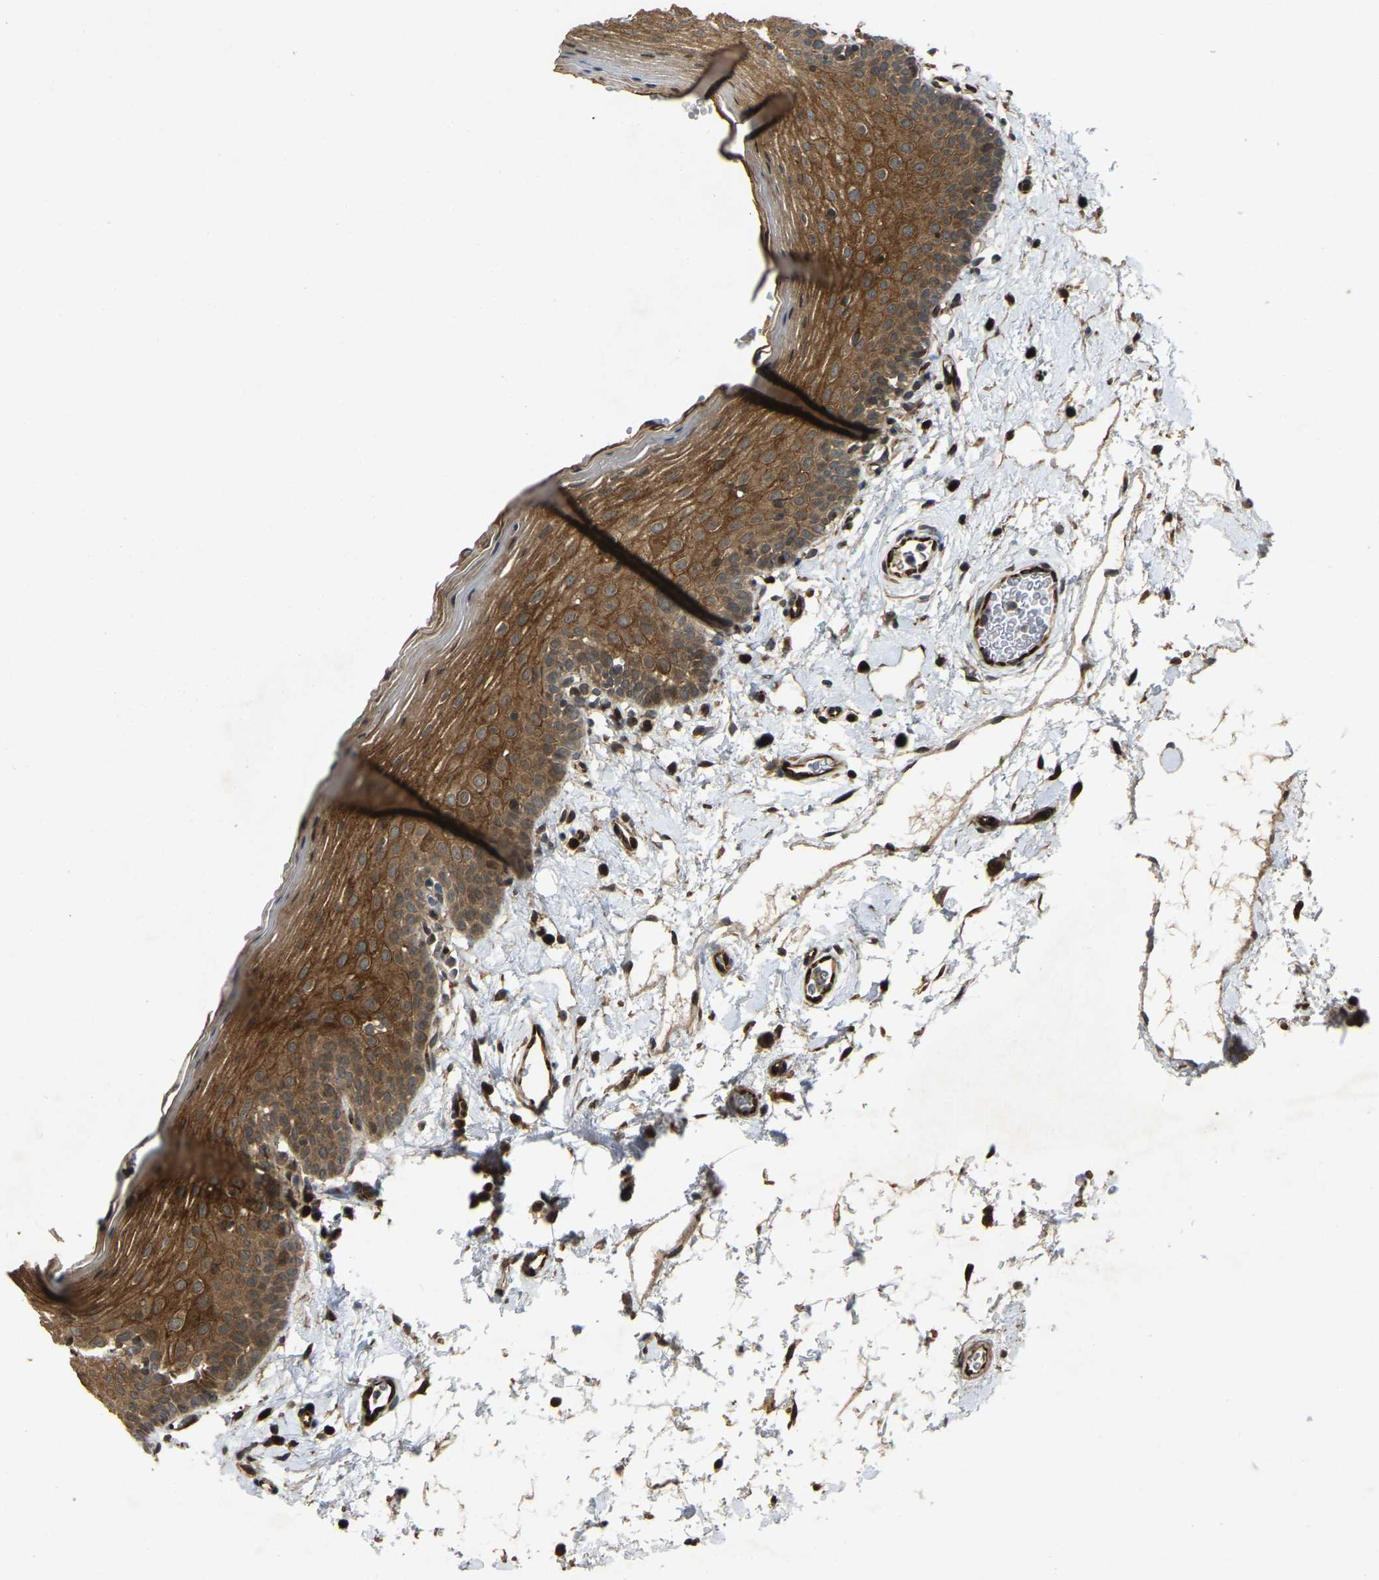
{"staining": {"intensity": "strong", "quantity": ">75%", "location": "cytoplasmic/membranous"}, "tissue": "oral mucosa", "cell_type": "Squamous epithelial cells", "image_type": "normal", "snomed": [{"axis": "morphology", "description": "Normal tissue, NOS"}, {"axis": "topography", "description": "Oral tissue"}], "caption": "Oral mucosa stained with DAB immunohistochemistry demonstrates high levels of strong cytoplasmic/membranous staining in approximately >75% of squamous epithelial cells.", "gene": "KIAA1549", "patient": {"sex": "male", "age": 66}}